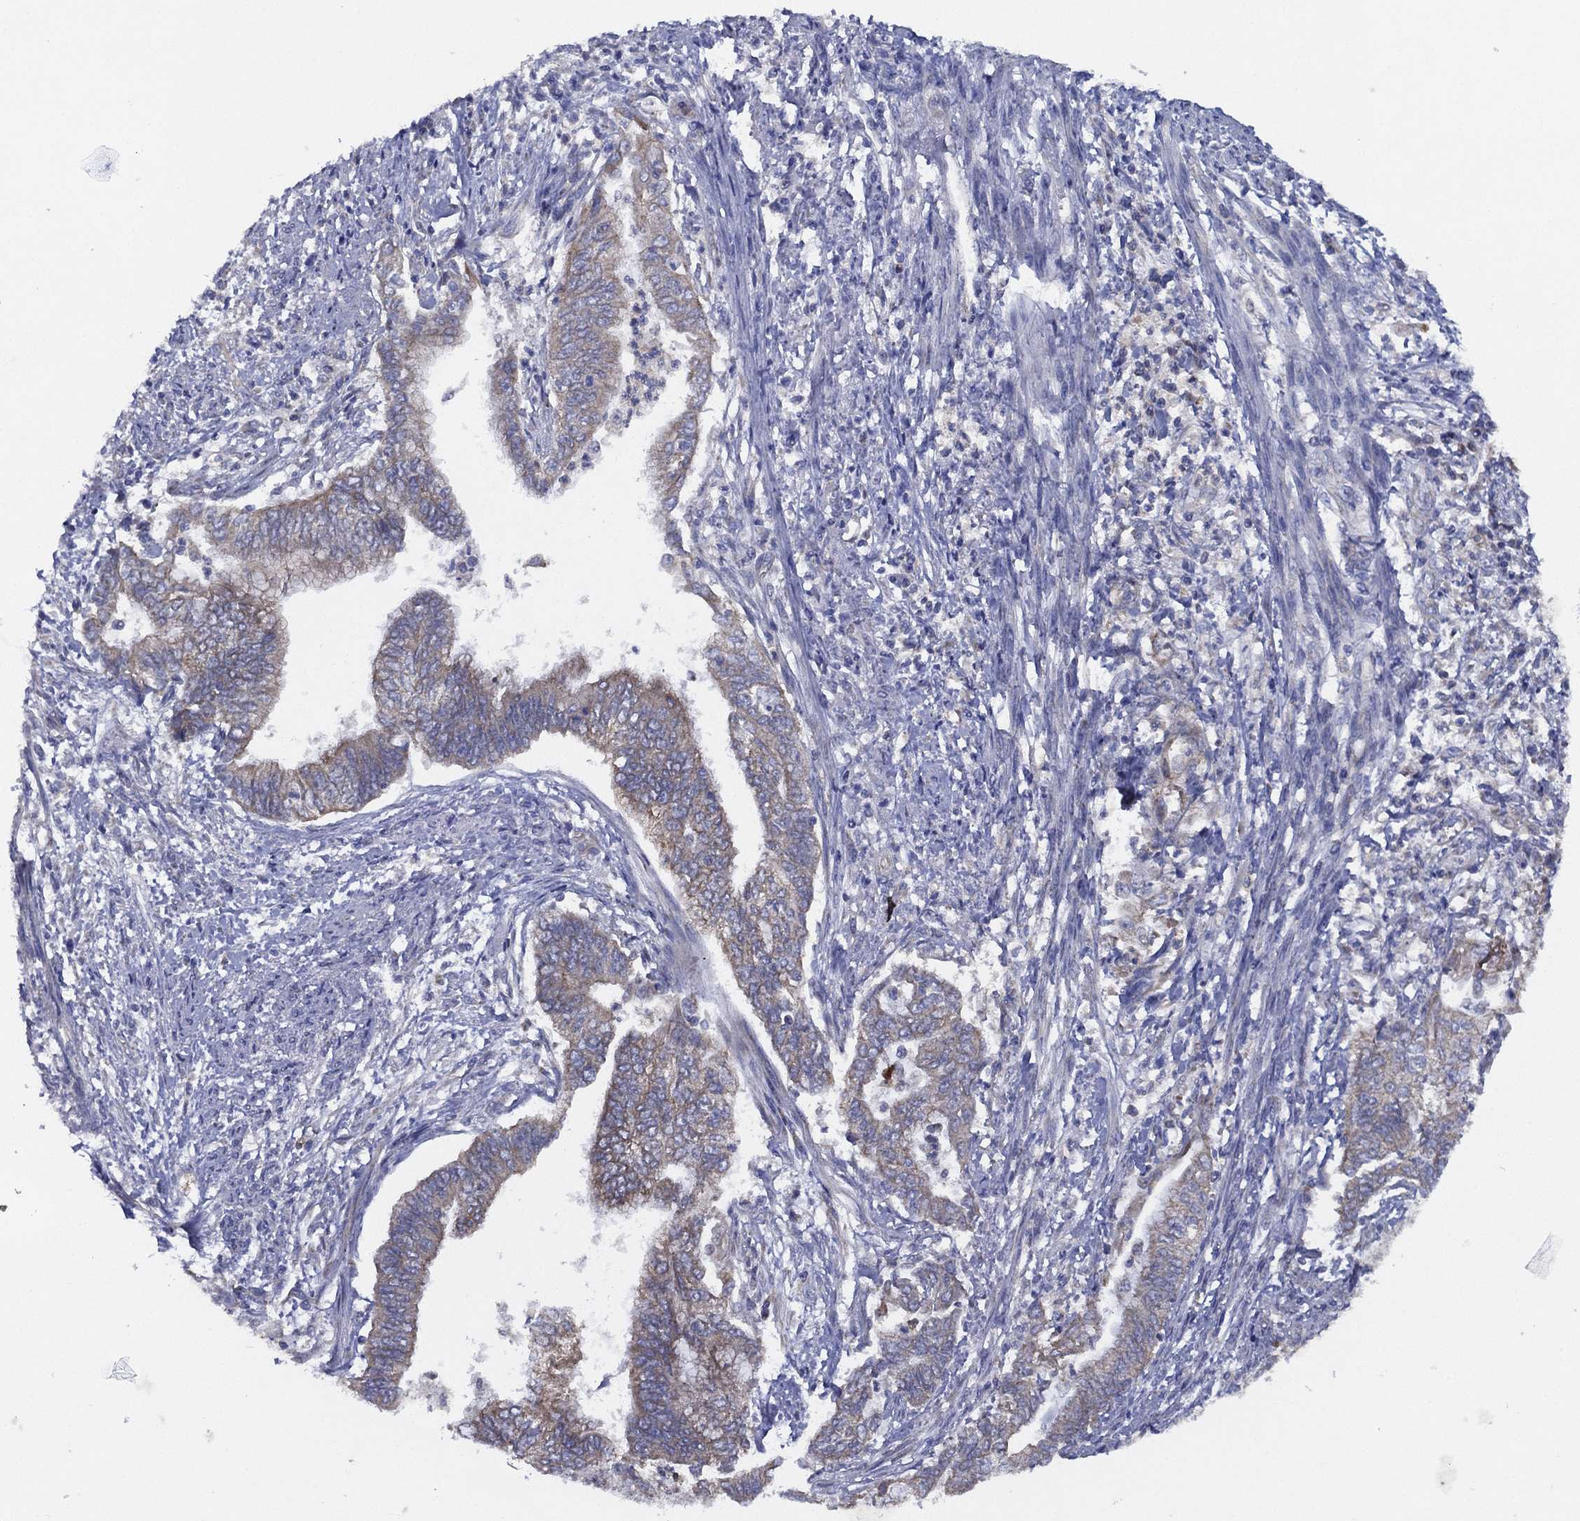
{"staining": {"intensity": "negative", "quantity": "none", "location": "none"}, "tissue": "endometrial cancer", "cell_type": "Tumor cells", "image_type": "cancer", "snomed": [{"axis": "morphology", "description": "Adenocarcinoma, NOS"}, {"axis": "topography", "description": "Endometrium"}], "caption": "Tumor cells show no significant positivity in endometrial adenocarcinoma.", "gene": "ZNF223", "patient": {"sex": "female", "age": 65}}